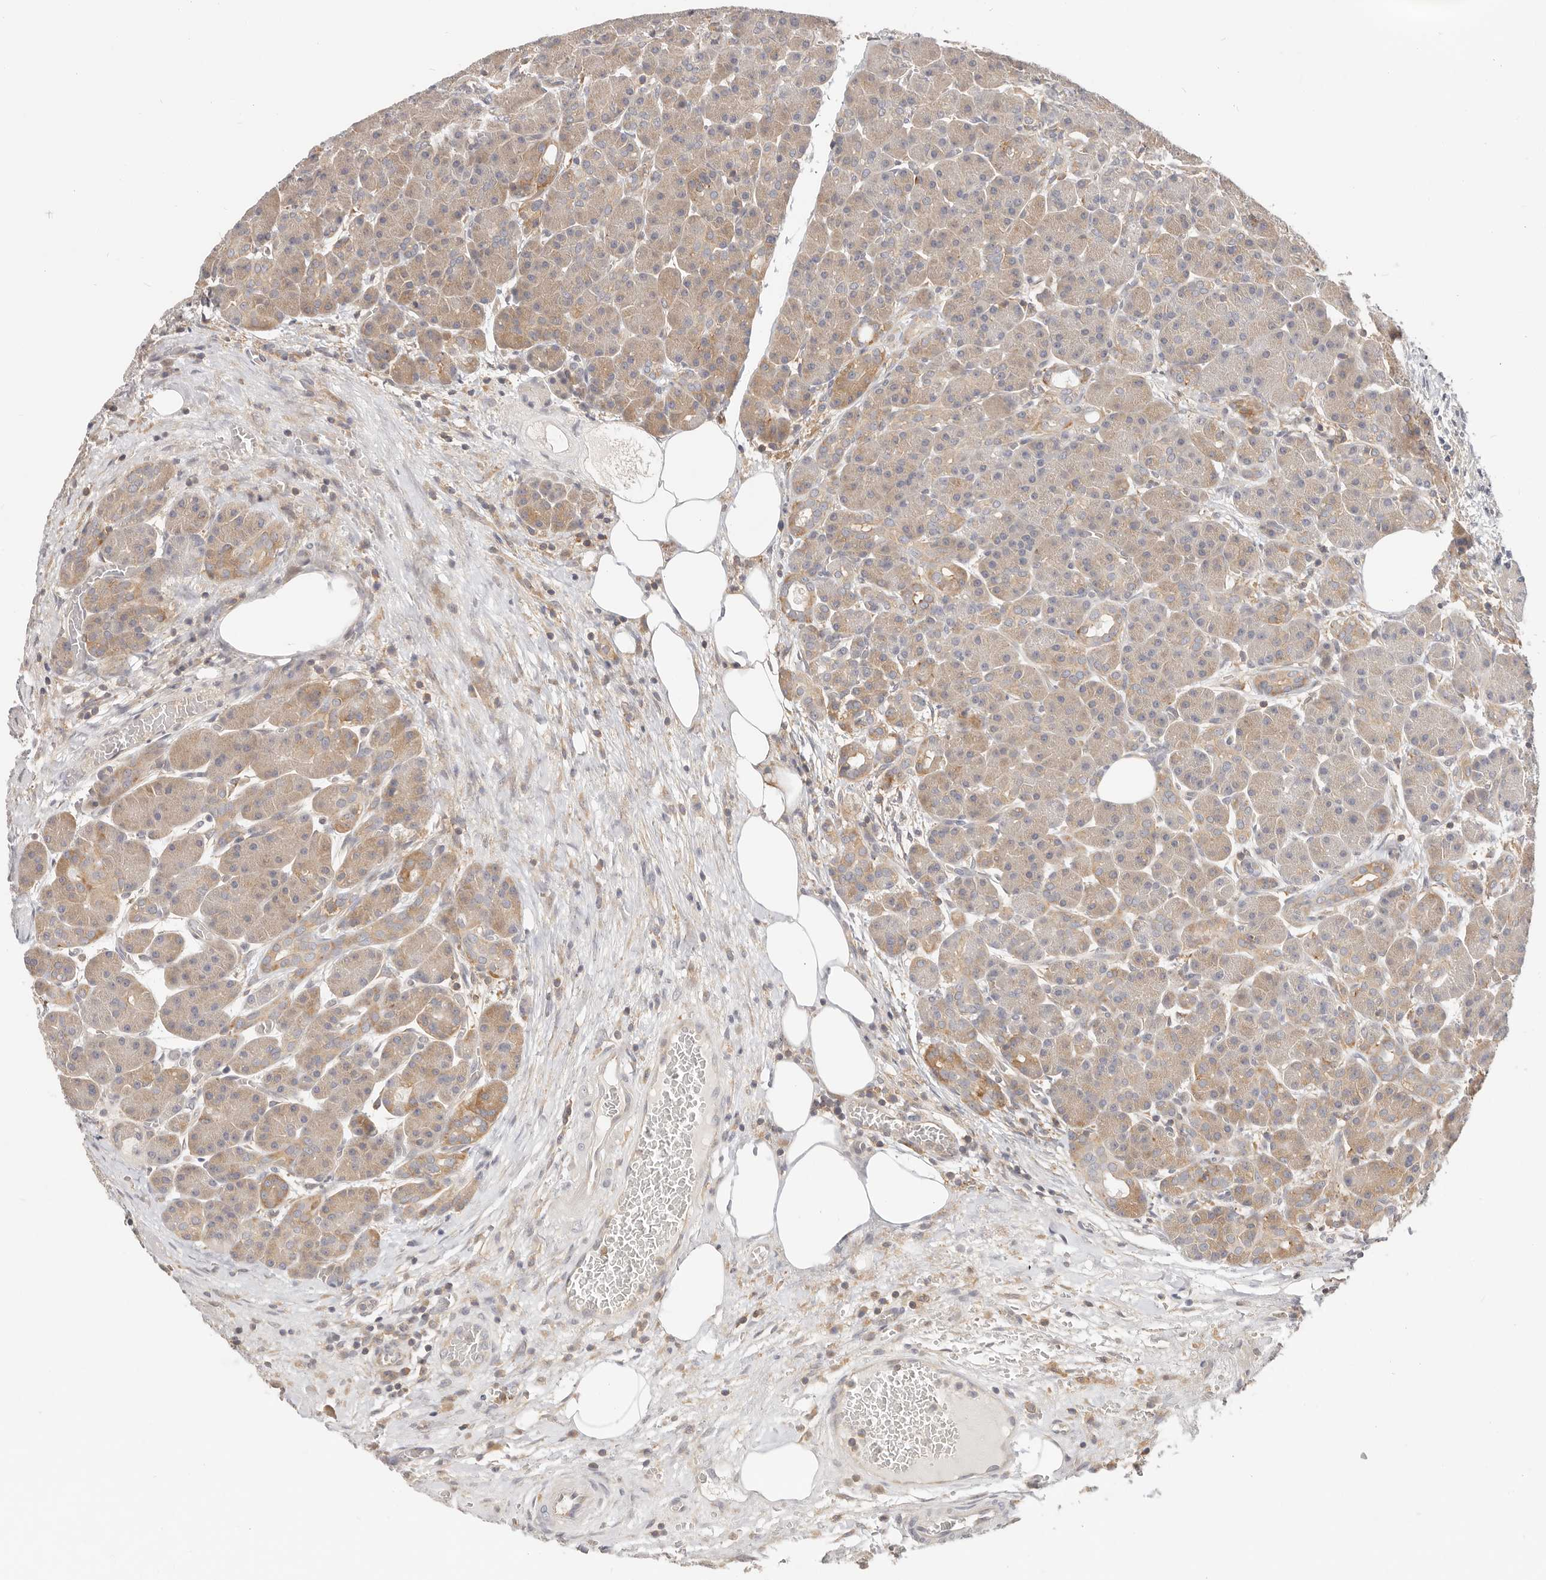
{"staining": {"intensity": "moderate", "quantity": "25%-75%", "location": "cytoplasmic/membranous"}, "tissue": "pancreas", "cell_type": "Exocrine glandular cells", "image_type": "normal", "snomed": [{"axis": "morphology", "description": "Normal tissue, NOS"}, {"axis": "topography", "description": "Pancreas"}], "caption": "This histopathology image shows immunohistochemistry staining of unremarkable human pancreas, with medium moderate cytoplasmic/membranous expression in approximately 25%-75% of exocrine glandular cells.", "gene": "DTNBP1", "patient": {"sex": "male", "age": 63}}